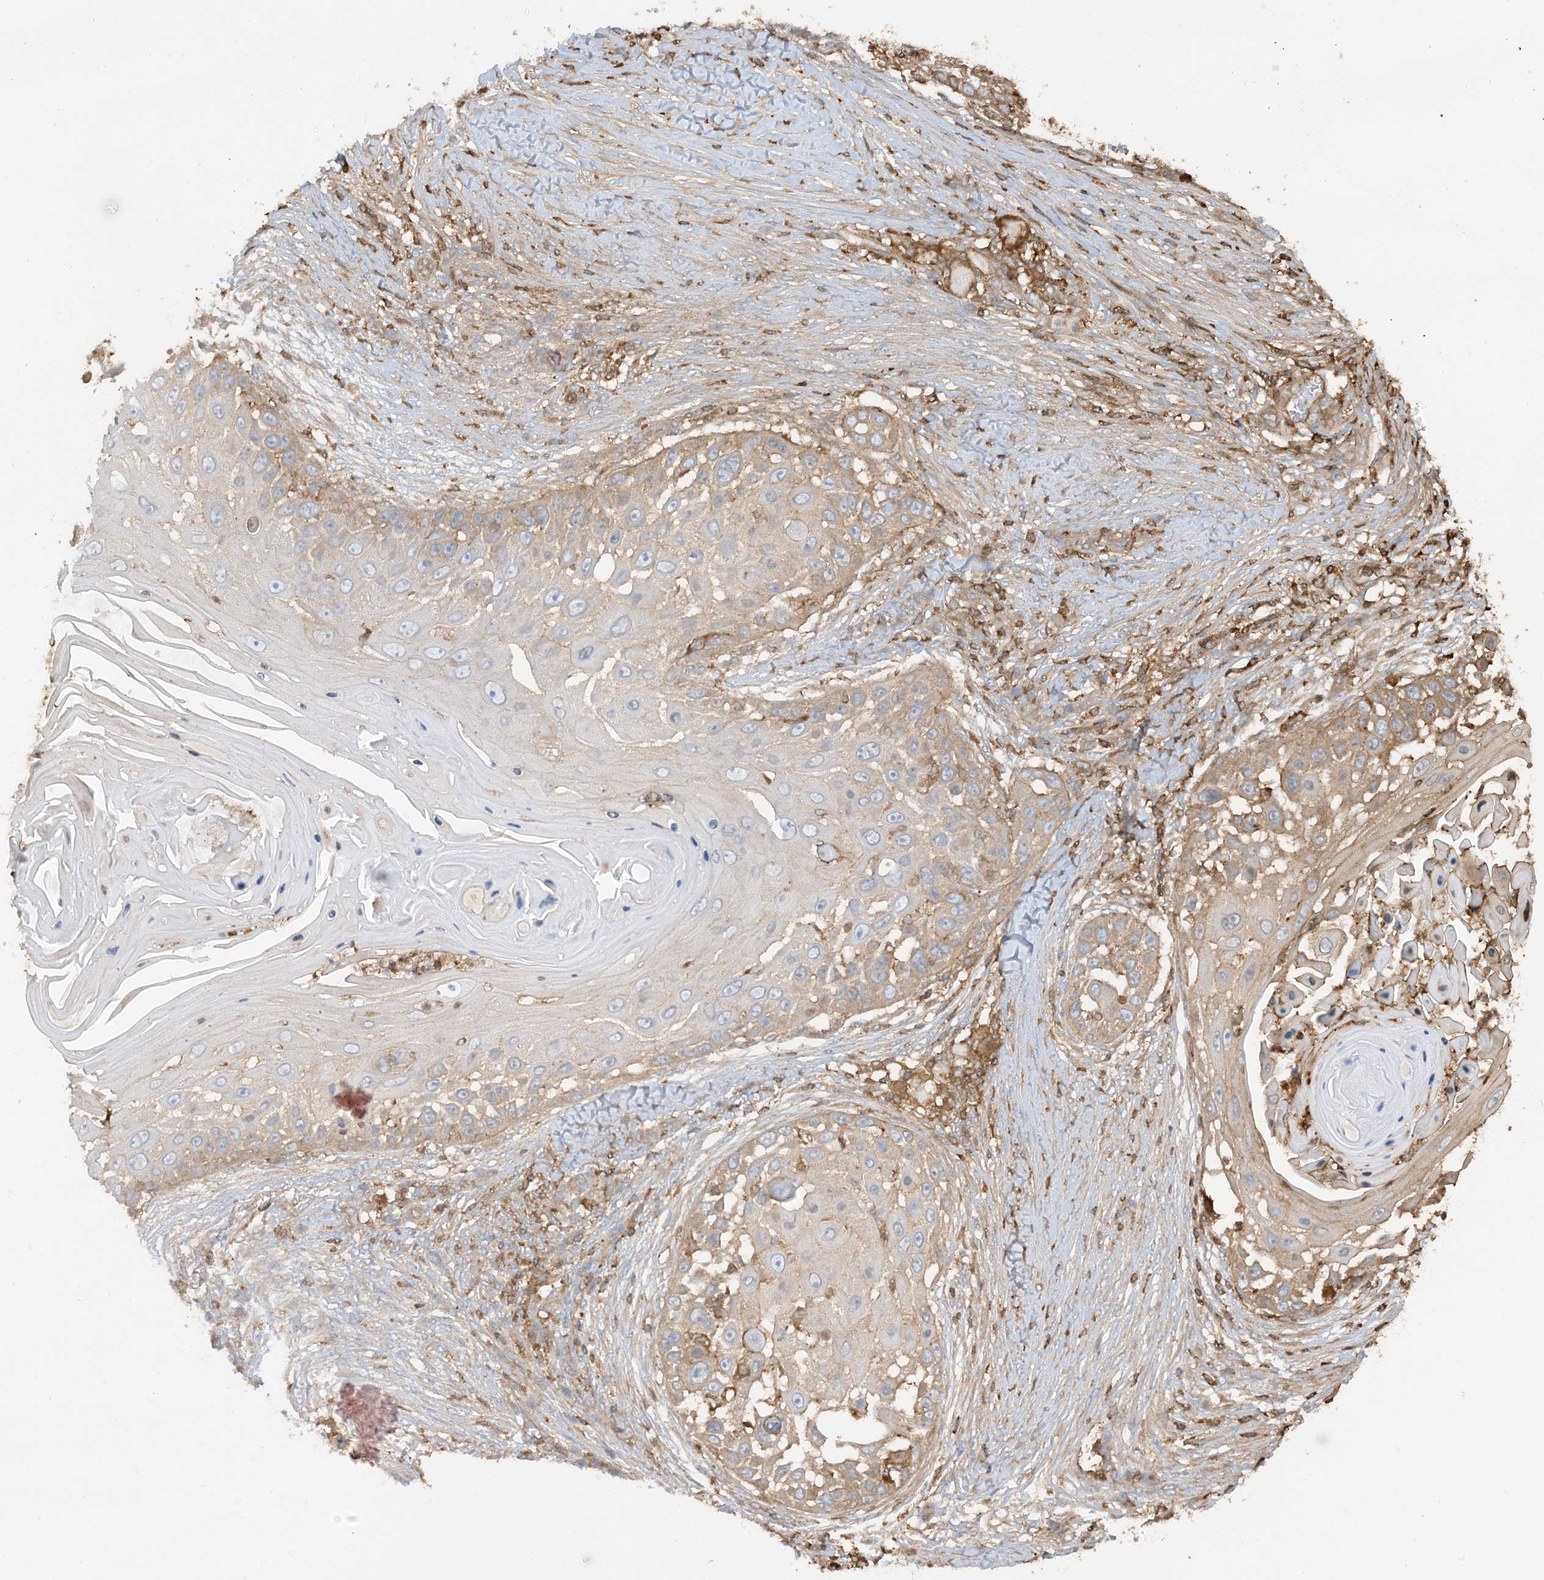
{"staining": {"intensity": "moderate", "quantity": "25%-75%", "location": "cytoplasmic/membranous"}, "tissue": "skin cancer", "cell_type": "Tumor cells", "image_type": "cancer", "snomed": [{"axis": "morphology", "description": "Squamous cell carcinoma, NOS"}, {"axis": "topography", "description": "Skin"}], "caption": "DAB (3,3'-diaminobenzidine) immunohistochemical staining of human skin cancer (squamous cell carcinoma) shows moderate cytoplasmic/membranous protein expression in about 25%-75% of tumor cells. (DAB (3,3'-diaminobenzidine) IHC with brightfield microscopy, high magnification).", "gene": "CAPZB", "patient": {"sex": "female", "age": 44}}